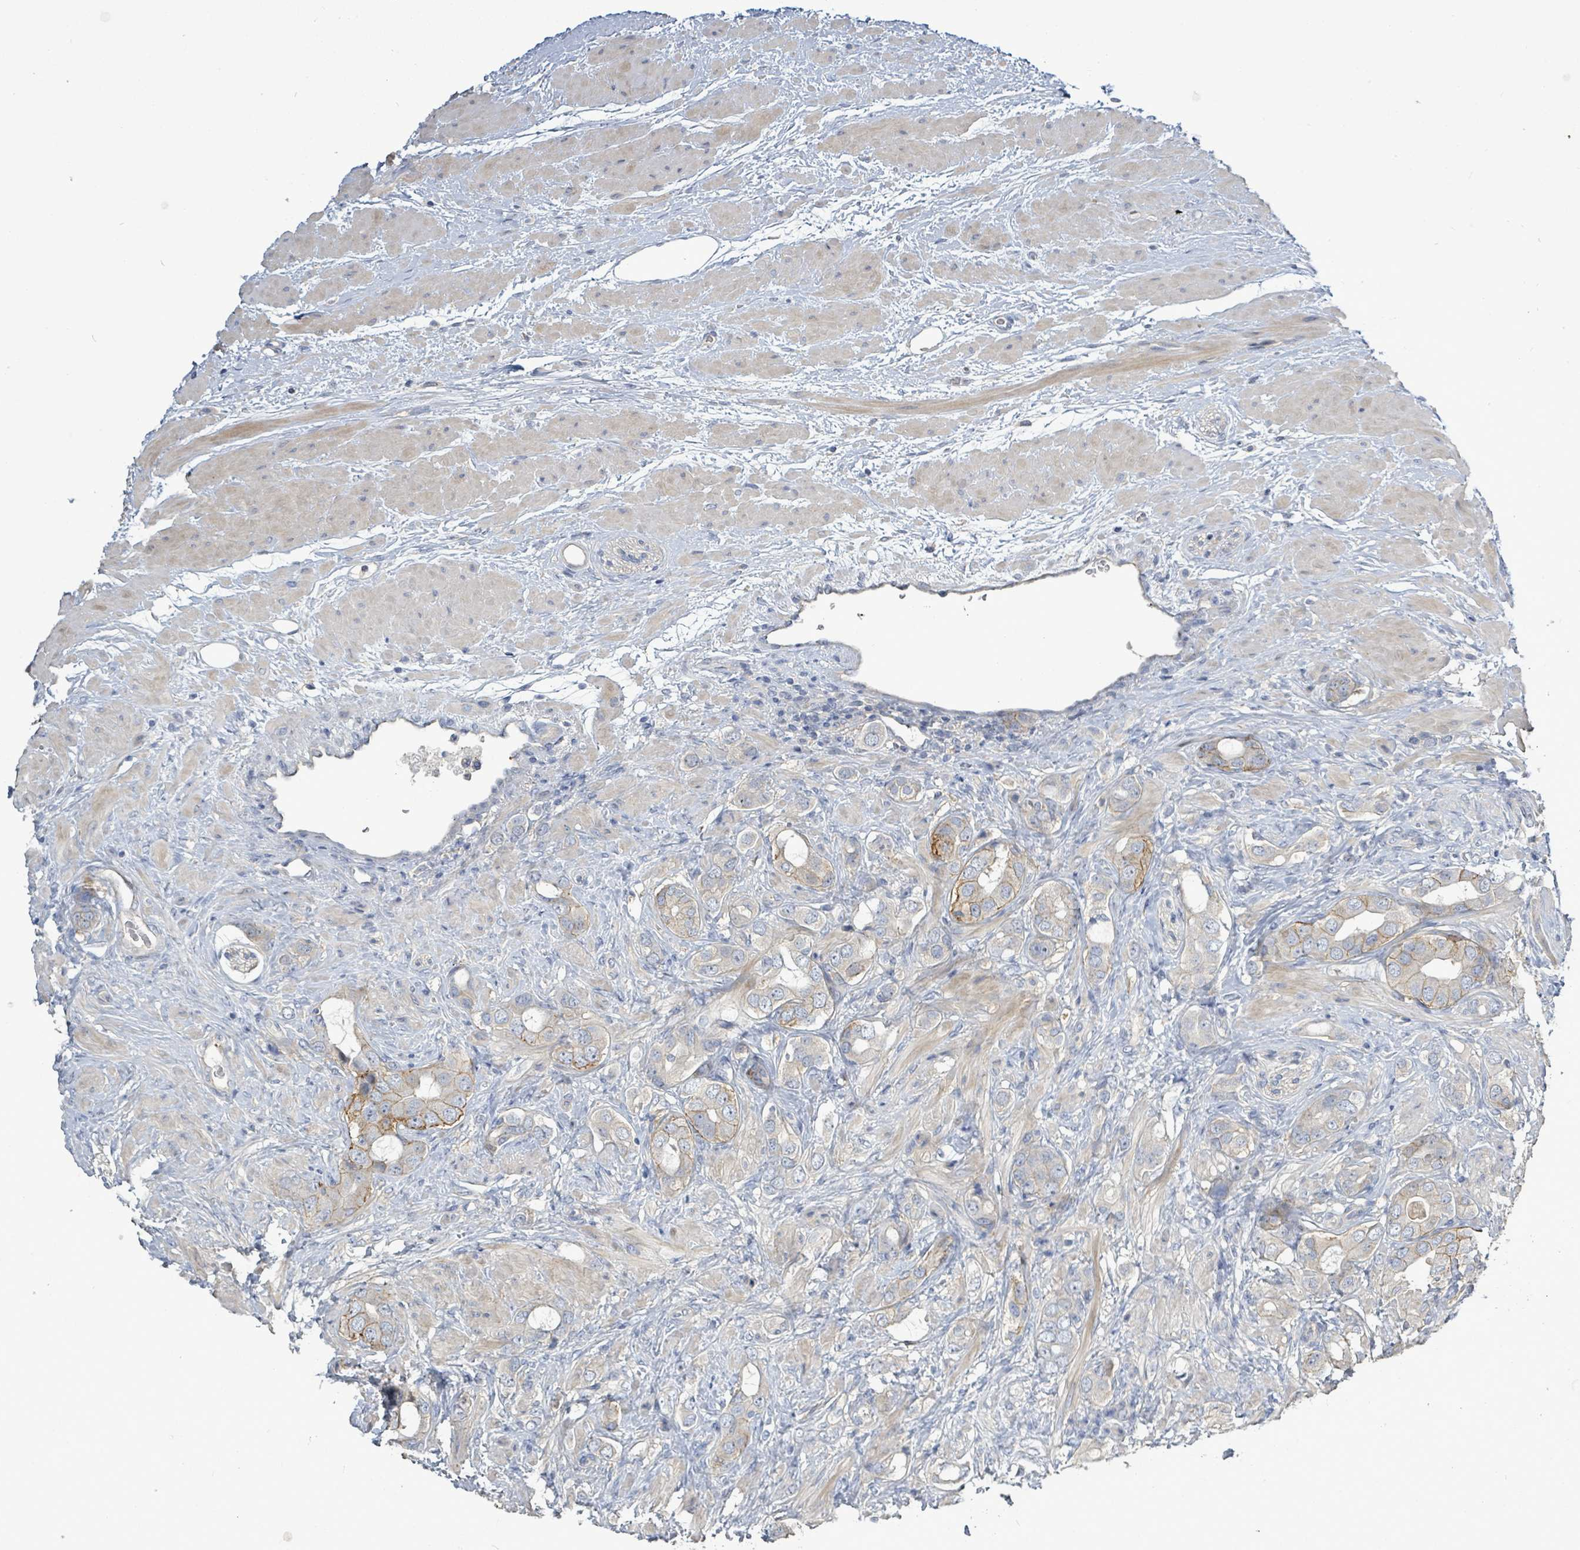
{"staining": {"intensity": "moderate", "quantity": "<25%", "location": "cytoplasmic/membranous"}, "tissue": "prostate cancer", "cell_type": "Tumor cells", "image_type": "cancer", "snomed": [{"axis": "morphology", "description": "Adenocarcinoma, Low grade"}, {"axis": "topography", "description": "Prostate"}], "caption": "A low amount of moderate cytoplasmic/membranous positivity is present in approximately <25% of tumor cells in adenocarcinoma (low-grade) (prostate) tissue.", "gene": "KRAS", "patient": {"sex": "male", "age": 57}}